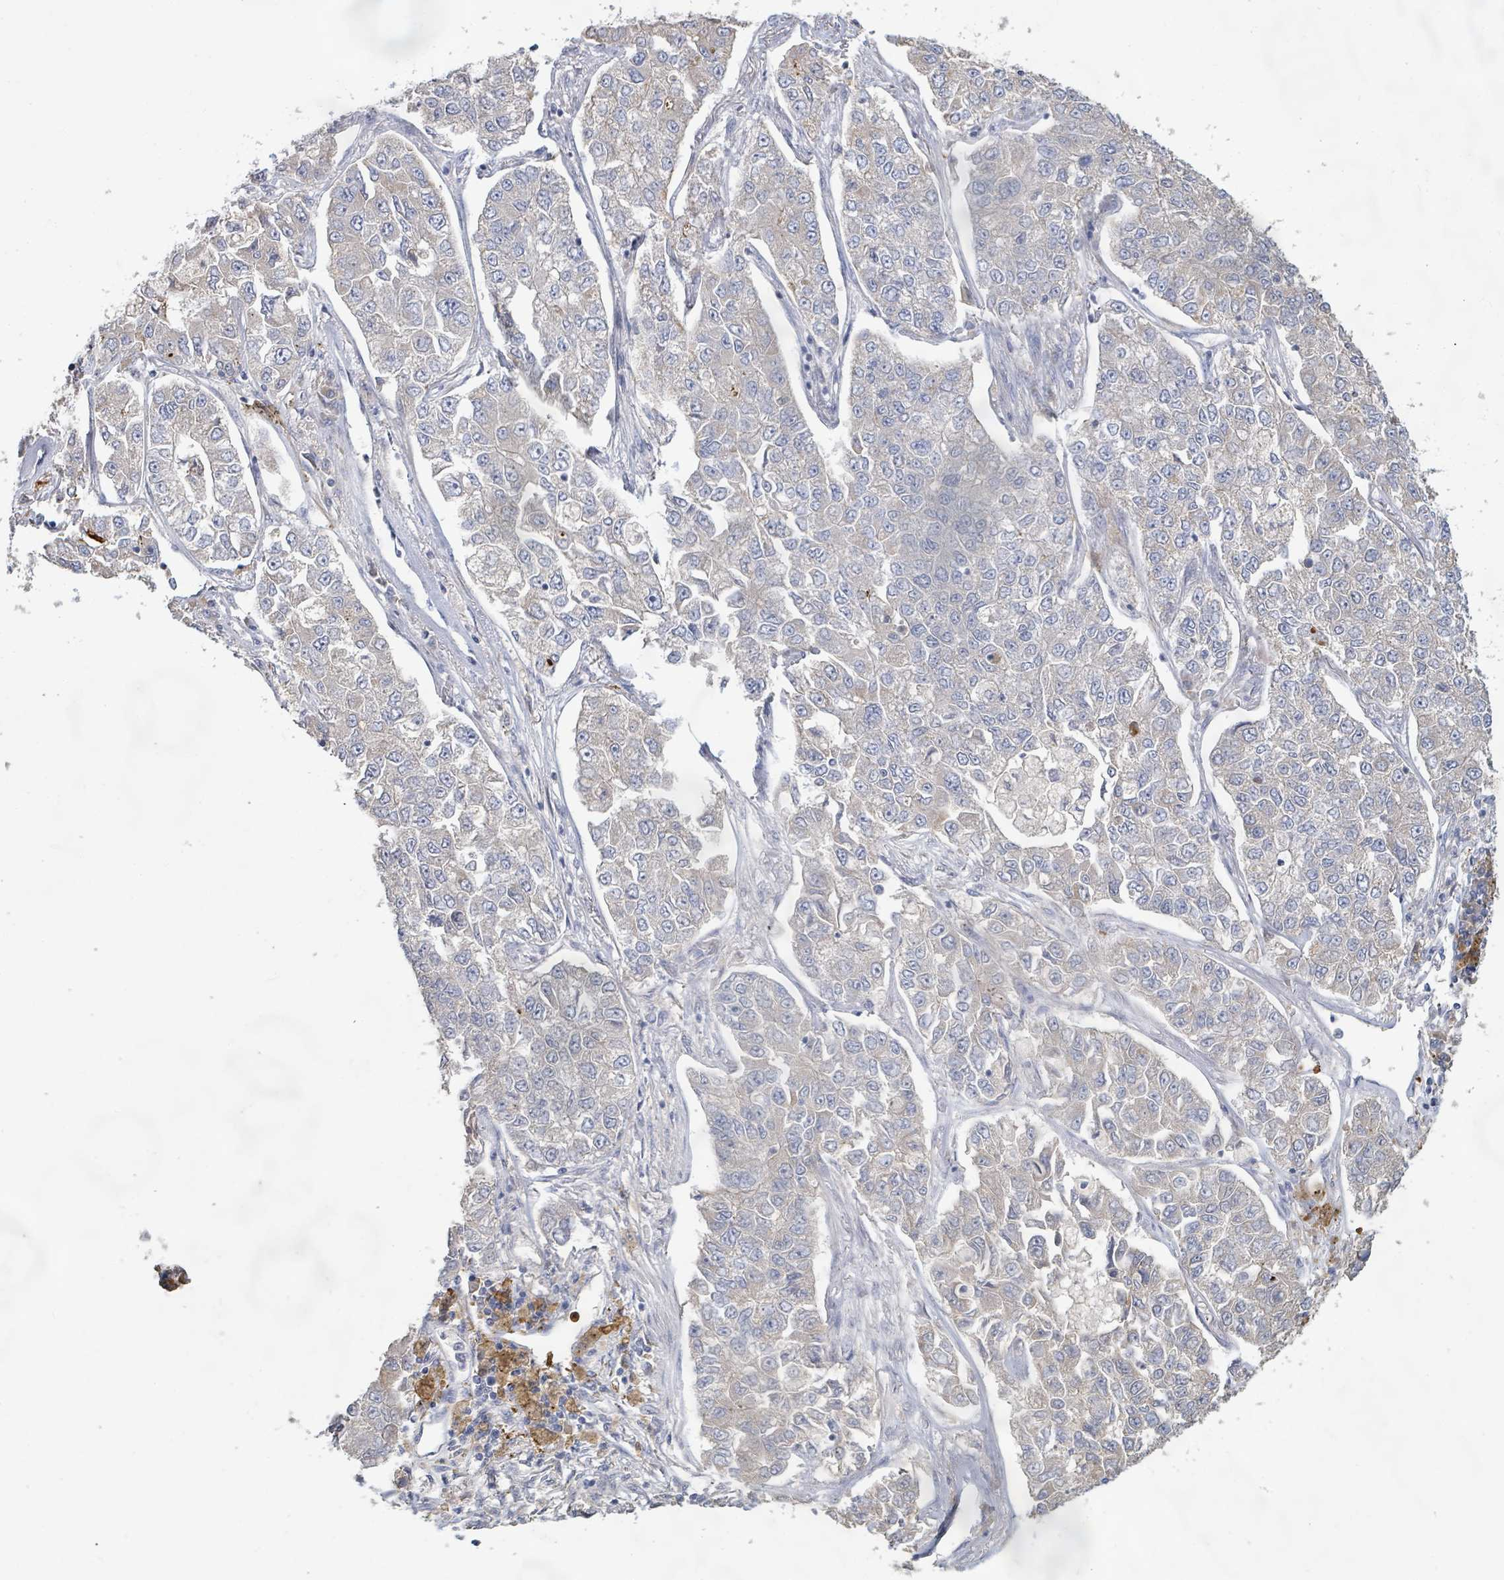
{"staining": {"intensity": "negative", "quantity": "none", "location": "none"}, "tissue": "lung cancer", "cell_type": "Tumor cells", "image_type": "cancer", "snomed": [{"axis": "morphology", "description": "Adenocarcinoma, NOS"}, {"axis": "topography", "description": "Lung"}], "caption": "An immunohistochemistry (IHC) histopathology image of adenocarcinoma (lung) is shown. There is no staining in tumor cells of adenocarcinoma (lung). (Brightfield microscopy of DAB immunohistochemistry (IHC) at high magnification).", "gene": "KCNS2", "patient": {"sex": "male", "age": 49}}